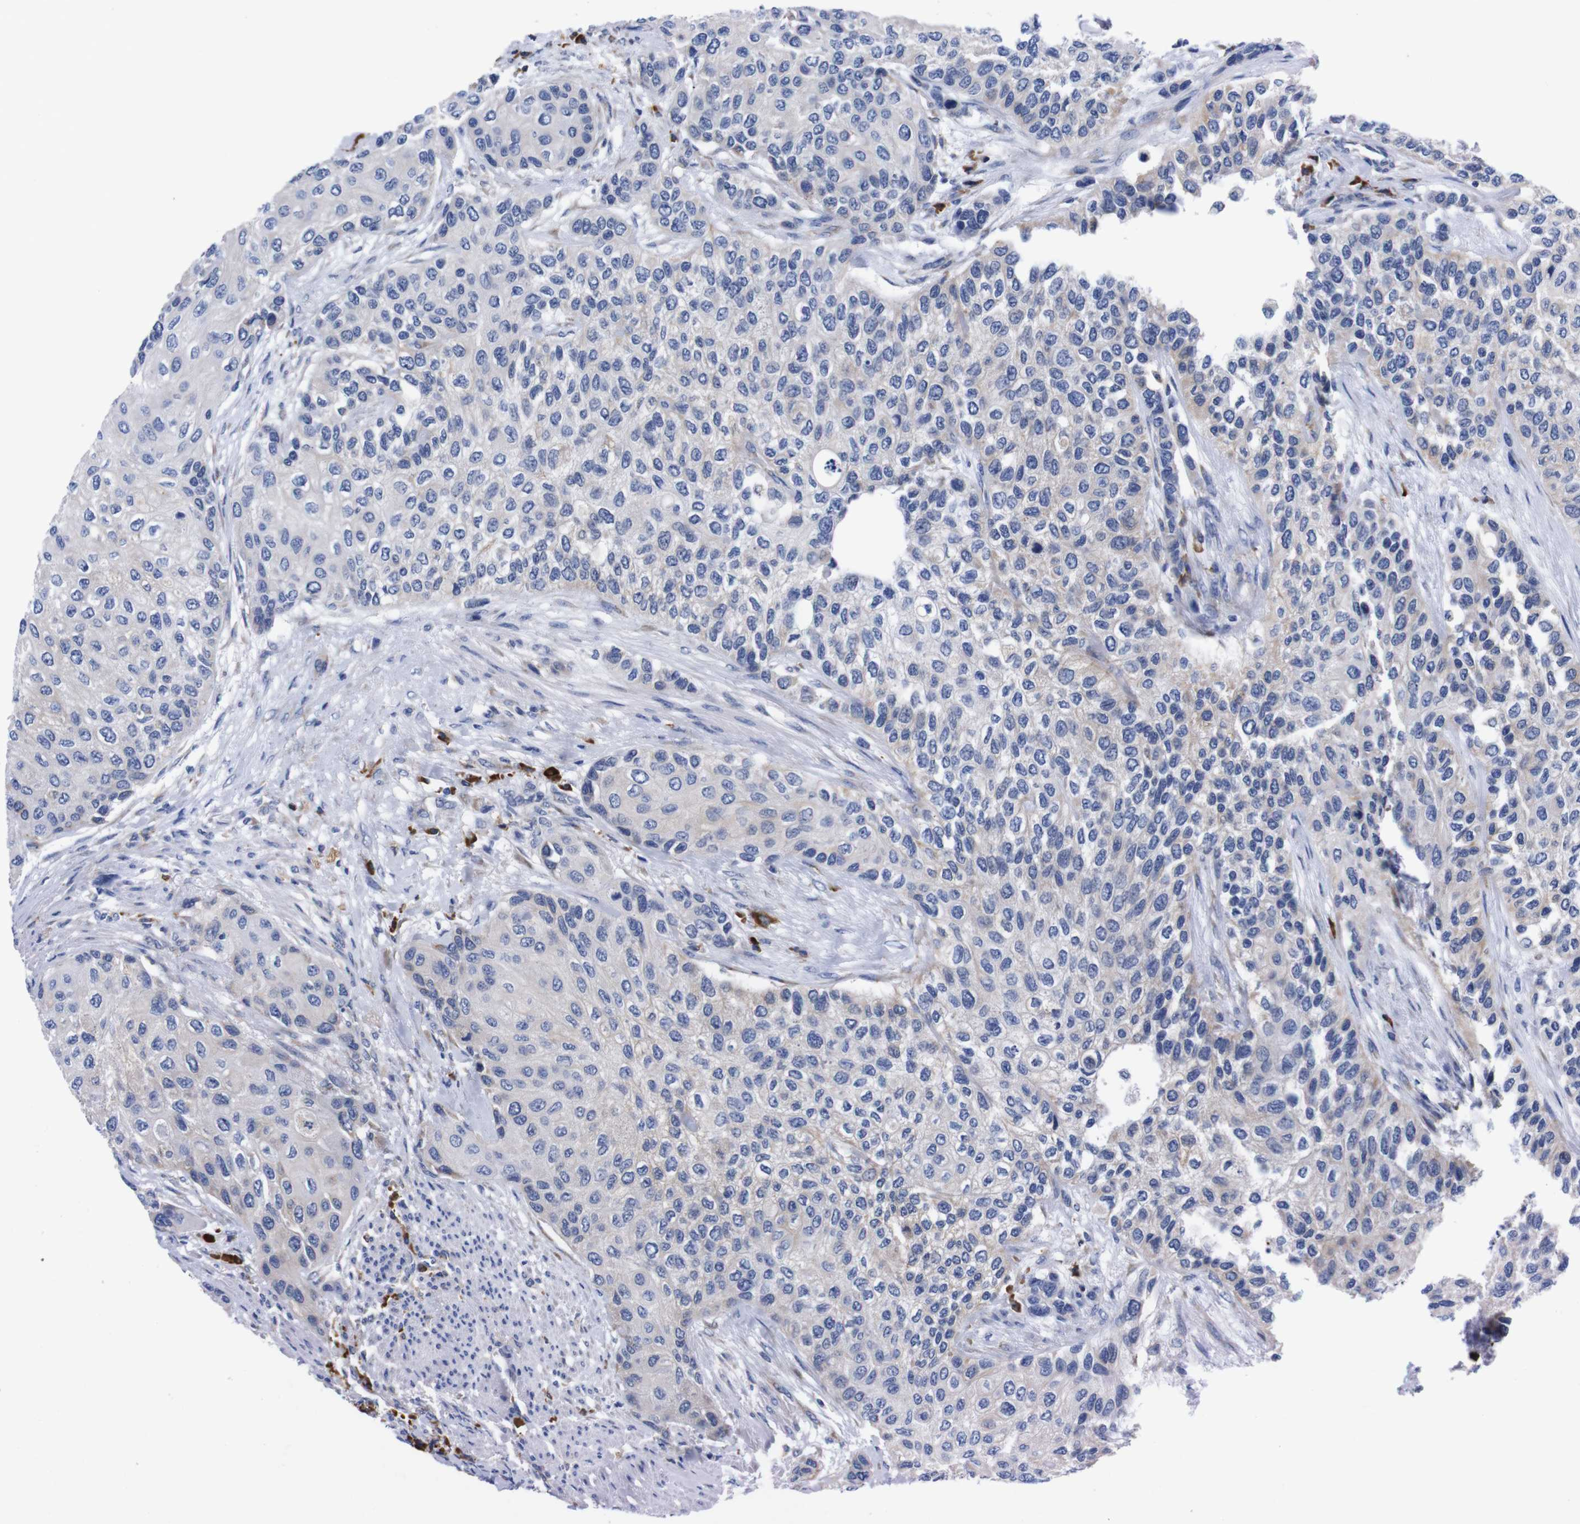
{"staining": {"intensity": "weak", "quantity": "<25%", "location": "cytoplasmic/membranous"}, "tissue": "urothelial cancer", "cell_type": "Tumor cells", "image_type": "cancer", "snomed": [{"axis": "morphology", "description": "Urothelial carcinoma, High grade"}, {"axis": "topography", "description": "Urinary bladder"}], "caption": "Urothelial cancer stained for a protein using immunohistochemistry displays no positivity tumor cells.", "gene": "NEBL", "patient": {"sex": "female", "age": 56}}